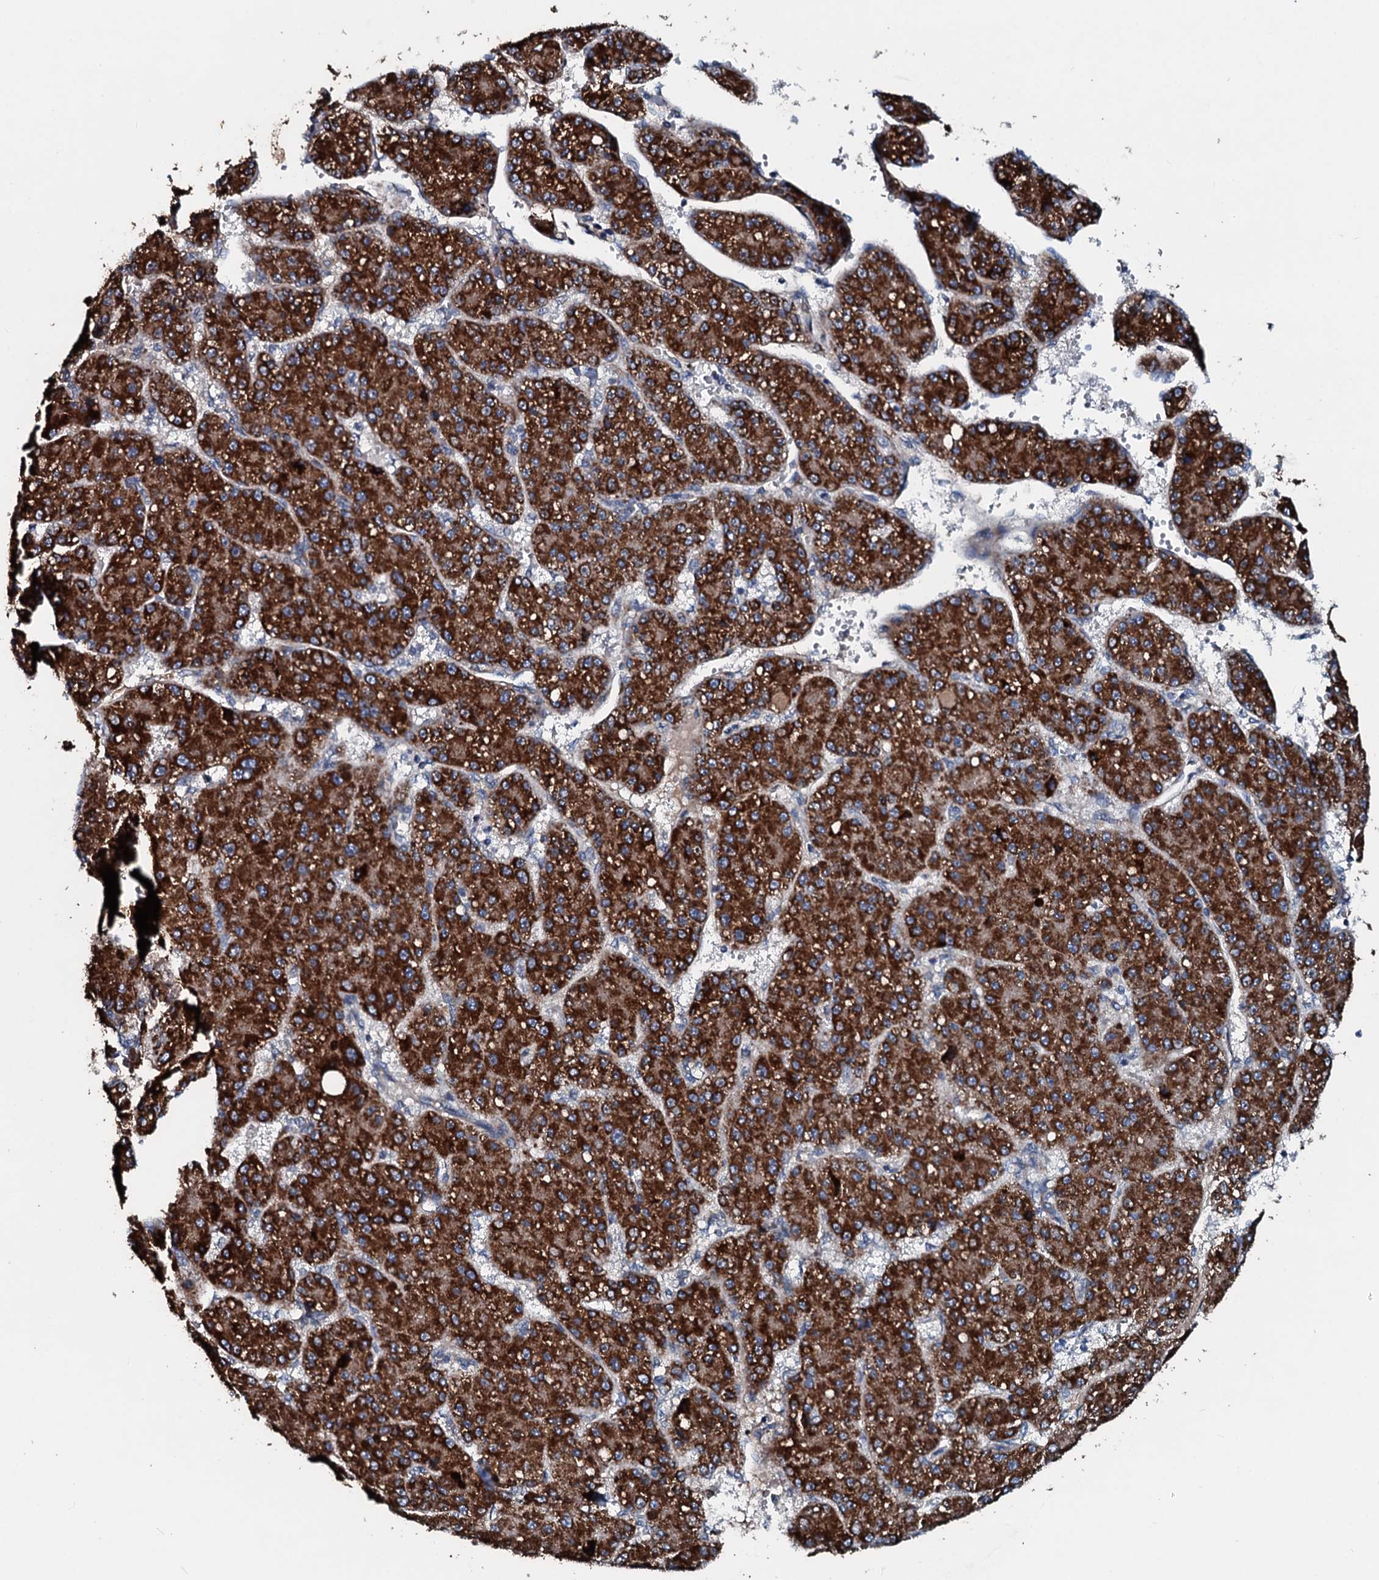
{"staining": {"intensity": "strong", "quantity": ">75%", "location": "cytoplasmic/membranous"}, "tissue": "liver cancer", "cell_type": "Tumor cells", "image_type": "cancer", "snomed": [{"axis": "morphology", "description": "Carcinoma, Hepatocellular, NOS"}, {"axis": "topography", "description": "Liver"}], "caption": "Liver cancer (hepatocellular carcinoma) stained with DAB (3,3'-diaminobenzidine) IHC exhibits high levels of strong cytoplasmic/membranous positivity in about >75% of tumor cells. (IHC, brightfield microscopy, high magnification).", "gene": "ACSS3", "patient": {"sex": "male", "age": 67}}